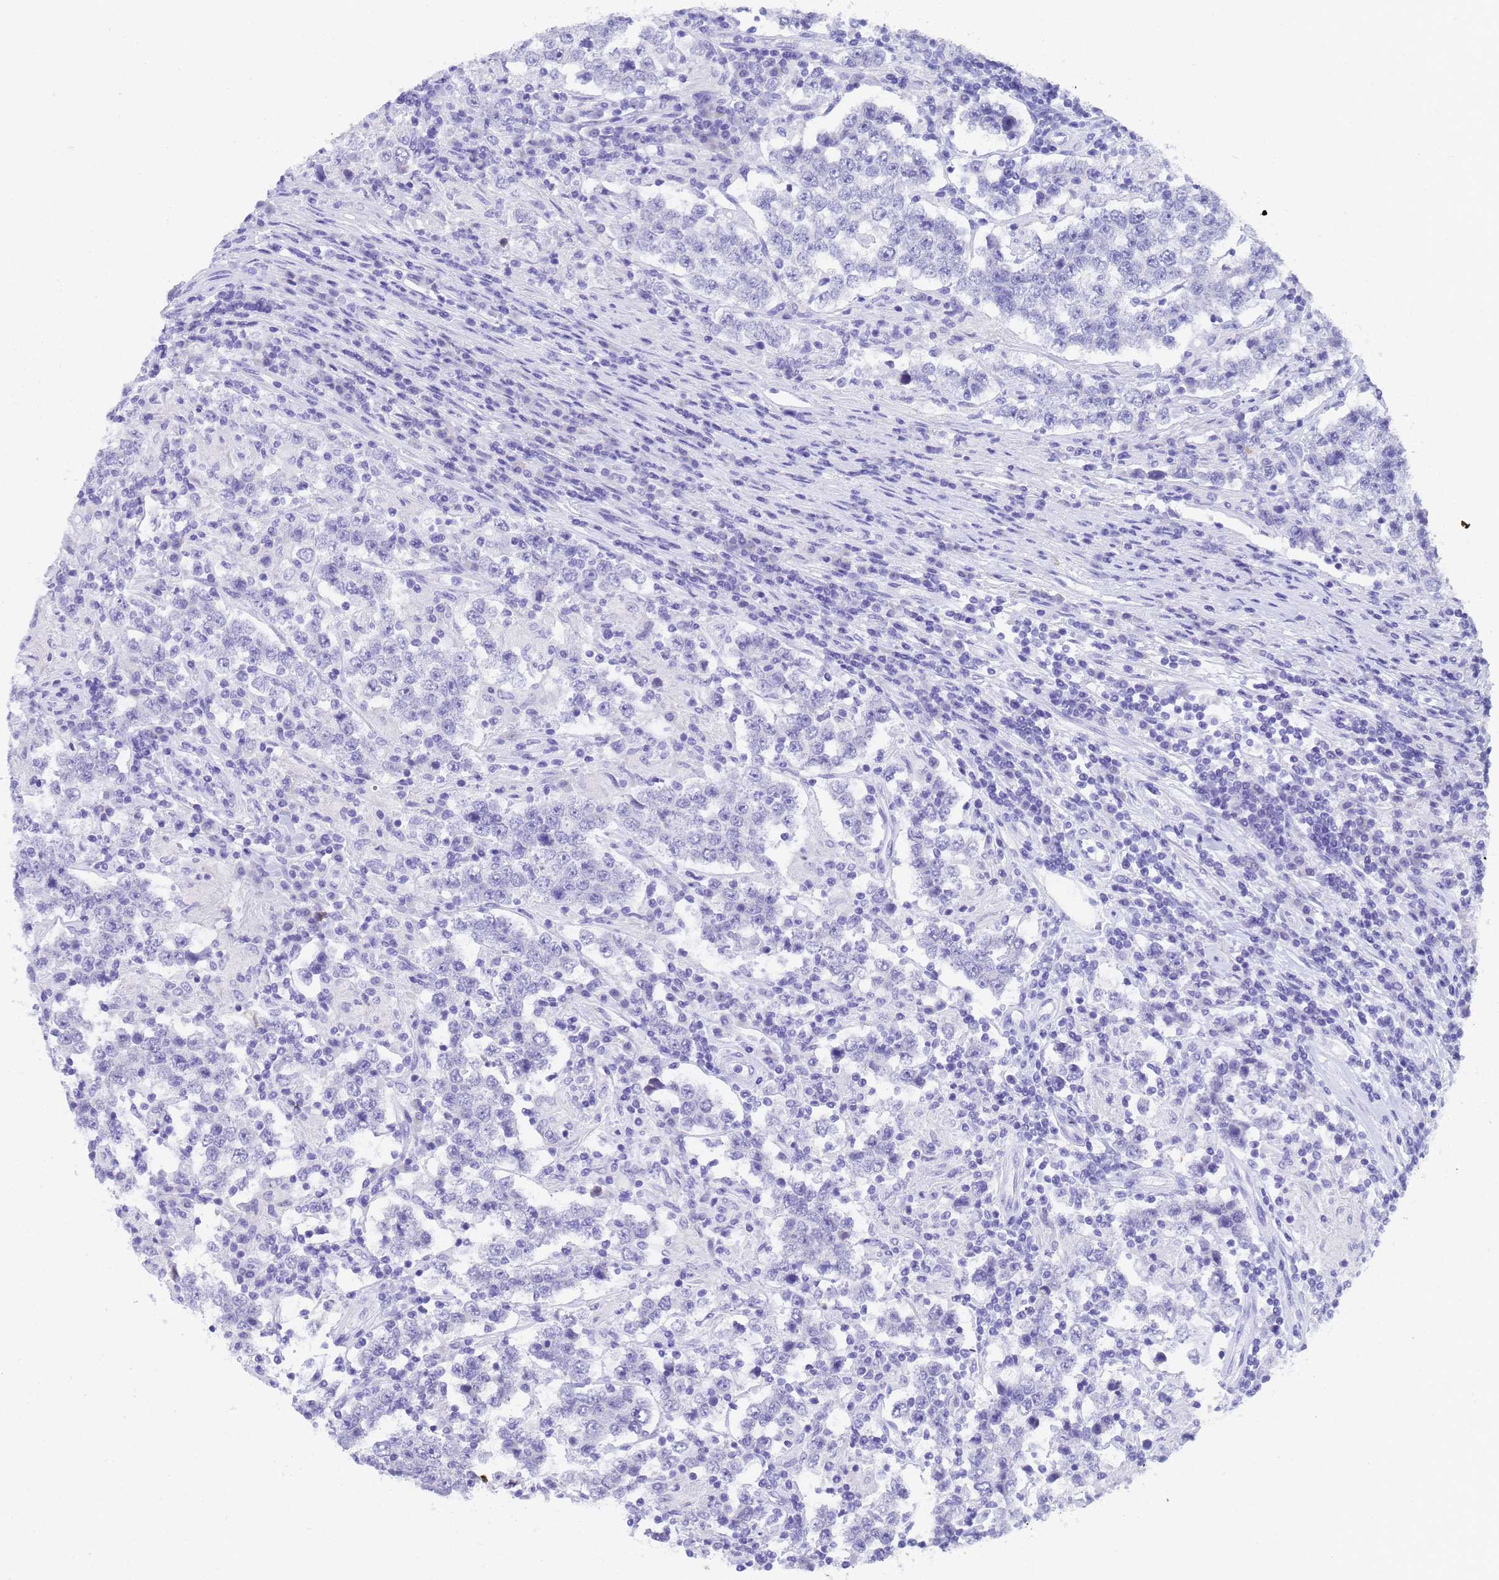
{"staining": {"intensity": "negative", "quantity": "none", "location": "none"}, "tissue": "testis cancer", "cell_type": "Tumor cells", "image_type": "cancer", "snomed": [{"axis": "morphology", "description": "Normal tissue, NOS"}, {"axis": "morphology", "description": "Urothelial carcinoma, High grade"}, {"axis": "morphology", "description": "Seminoma, NOS"}, {"axis": "morphology", "description": "Carcinoma, Embryonal, NOS"}, {"axis": "topography", "description": "Urinary bladder"}, {"axis": "topography", "description": "Testis"}], "caption": "Image shows no protein positivity in tumor cells of urothelial carcinoma (high-grade) (testis) tissue.", "gene": "STATH", "patient": {"sex": "male", "age": 41}}